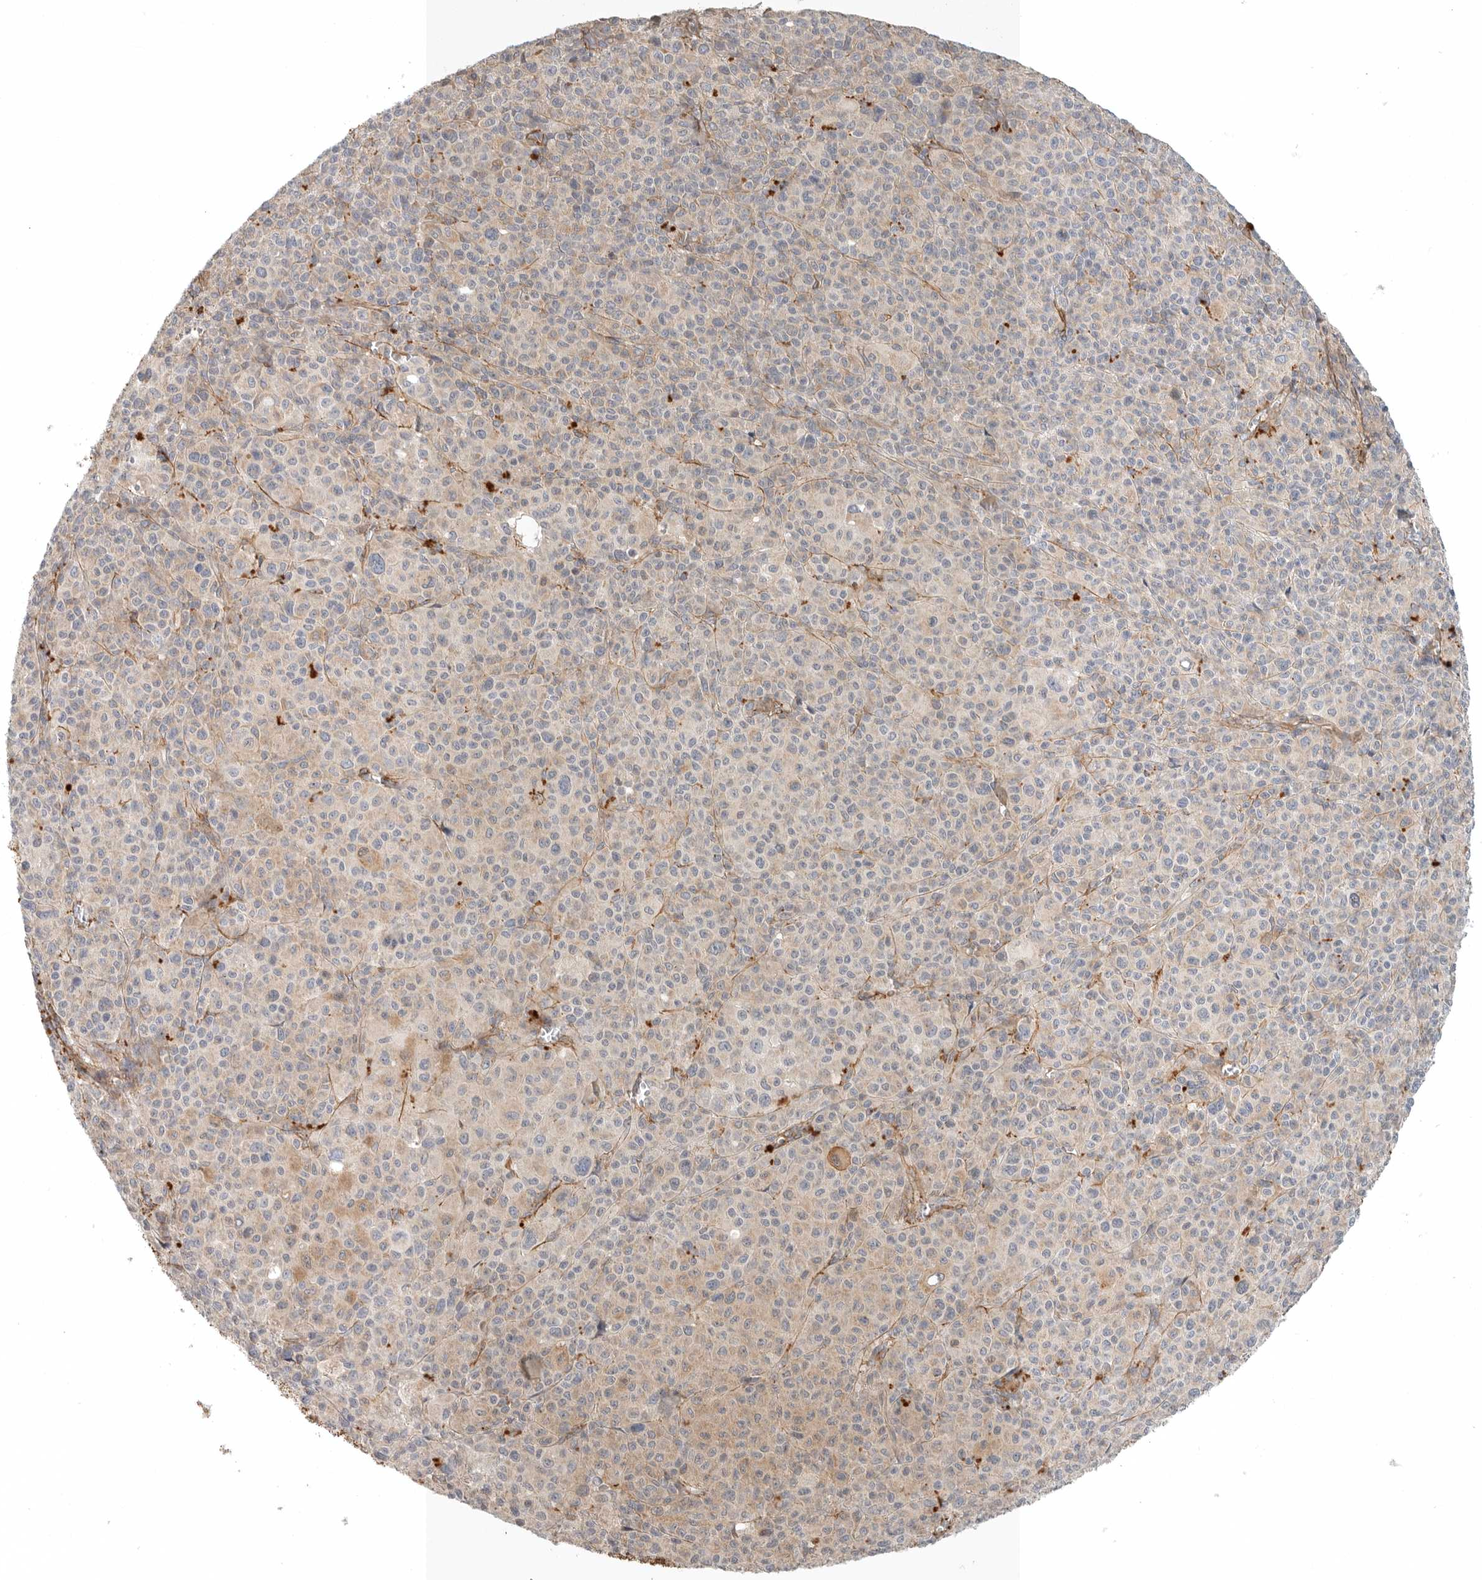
{"staining": {"intensity": "negative", "quantity": "none", "location": "none"}, "tissue": "melanoma", "cell_type": "Tumor cells", "image_type": "cancer", "snomed": [{"axis": "morphology", "description": "Malignant melanoma, Metastatic site"}, {"axis": "topography", "description": "Skin"}], "caption": "DAB immunohistochemical staining of human malignant melanoma (metastatic site) reveals no significant expression in tumor cells. (Stains: DAB (3,3'-diaminobenzidine) immunohistochemistry with hematoxylin counter stain, Microscopy: brightfield microscopy at high magnification).", "gene": "LONRF1", "patient": {"sex": "female", "age": 74}}